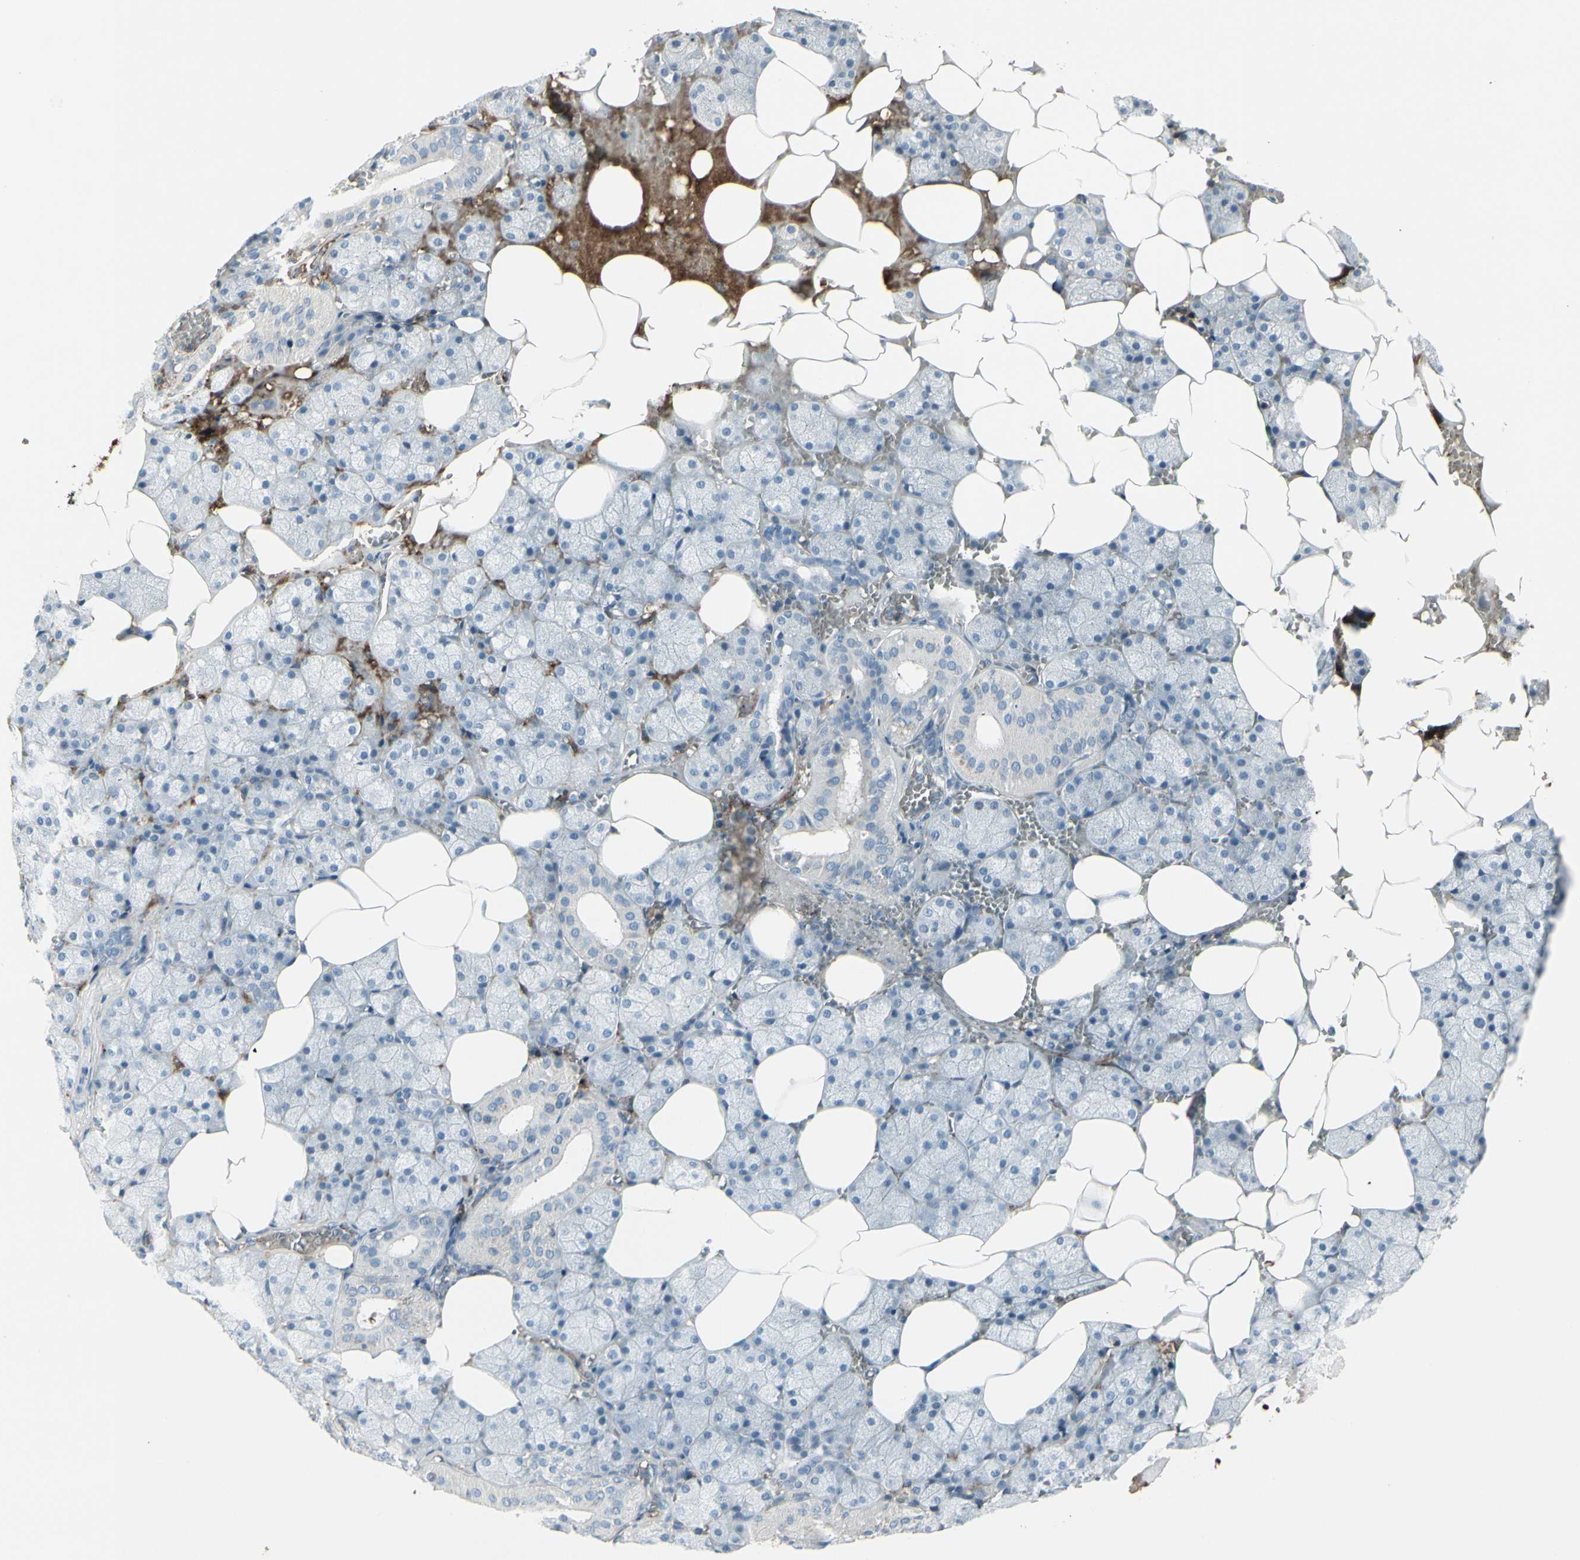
{"staining": {"intensity": "negative", "quantity": "none", "location": "none"}, "tissue": "salivary gland", "cell_type": "Glandular cells", "image_type": "normal", "snomed": [{"axis": "morphology", "description": "Normal tissue, NOS"}, {"axis": "topography", "description": "Salivary gland"}], "caption": "IHC photomicrograph of unremarkable human salivary gland stained for a protein (brown), which displays no expression in glandular cells. (DAB (3,3'-diaminobenzidine) IHC visualized using brightfield microscopy, high magnification).", "gene": "IGHG1", "patient": {"sex": "male", "age": 62}}